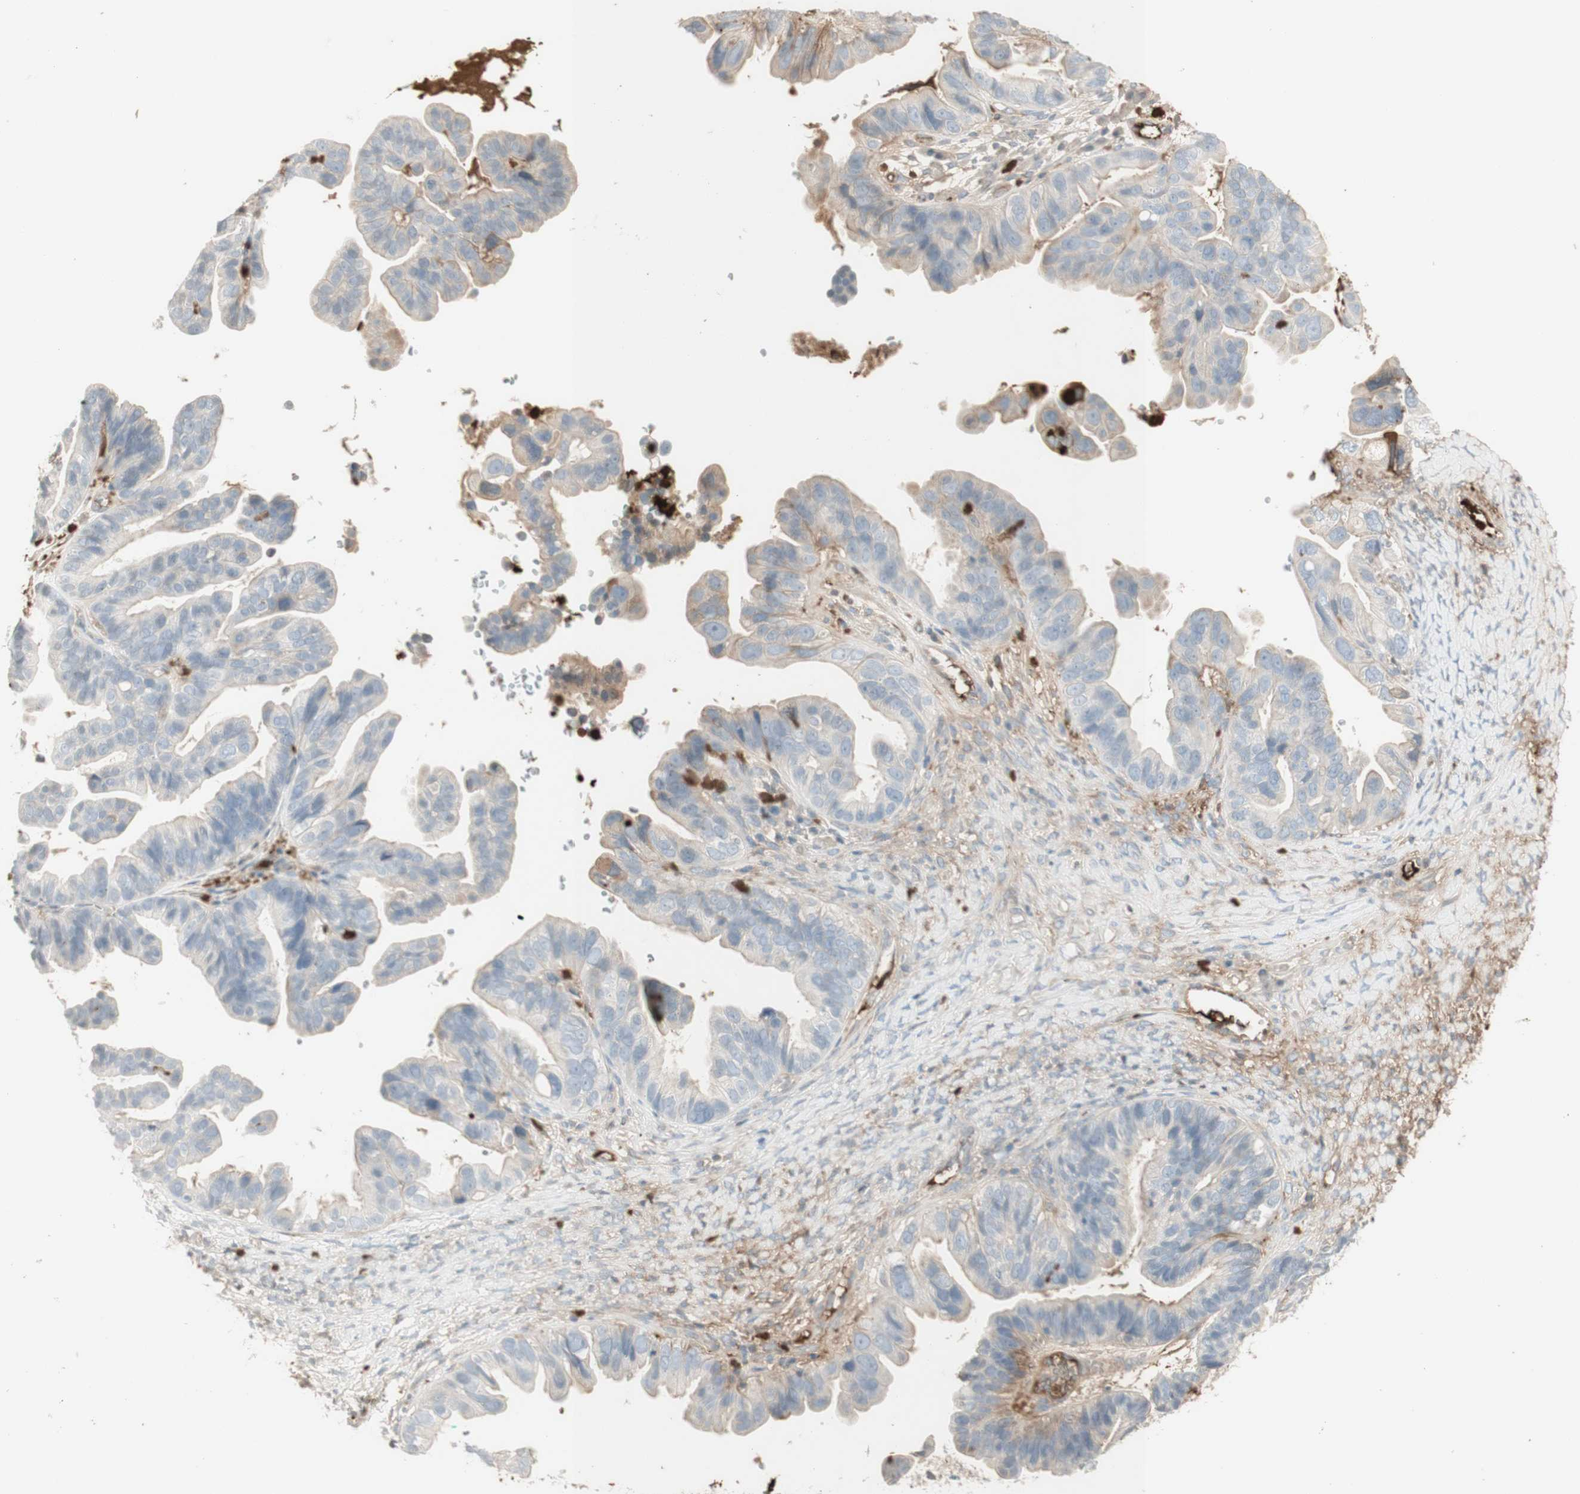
{"staining": {"intensity": "negative", "quantity": "none", "location": "none"}, "tissue": "ovarian cancer", "cell_type": "Tumor cells", "image_type": "cancer", "snomed": [{"axis": "morphology", "description": "Cystadenocarcinoma, serous, NOS"}, {"axis": "topography", "description": "Ovary"}], "caption": "Ovarian cancer (serous cystadenocarcinoma) was stained to show a protein in brown. There is no significant positivity in tumor cells.", "gene": "NID1", "patient": {"sex": "female", "age": 56}}